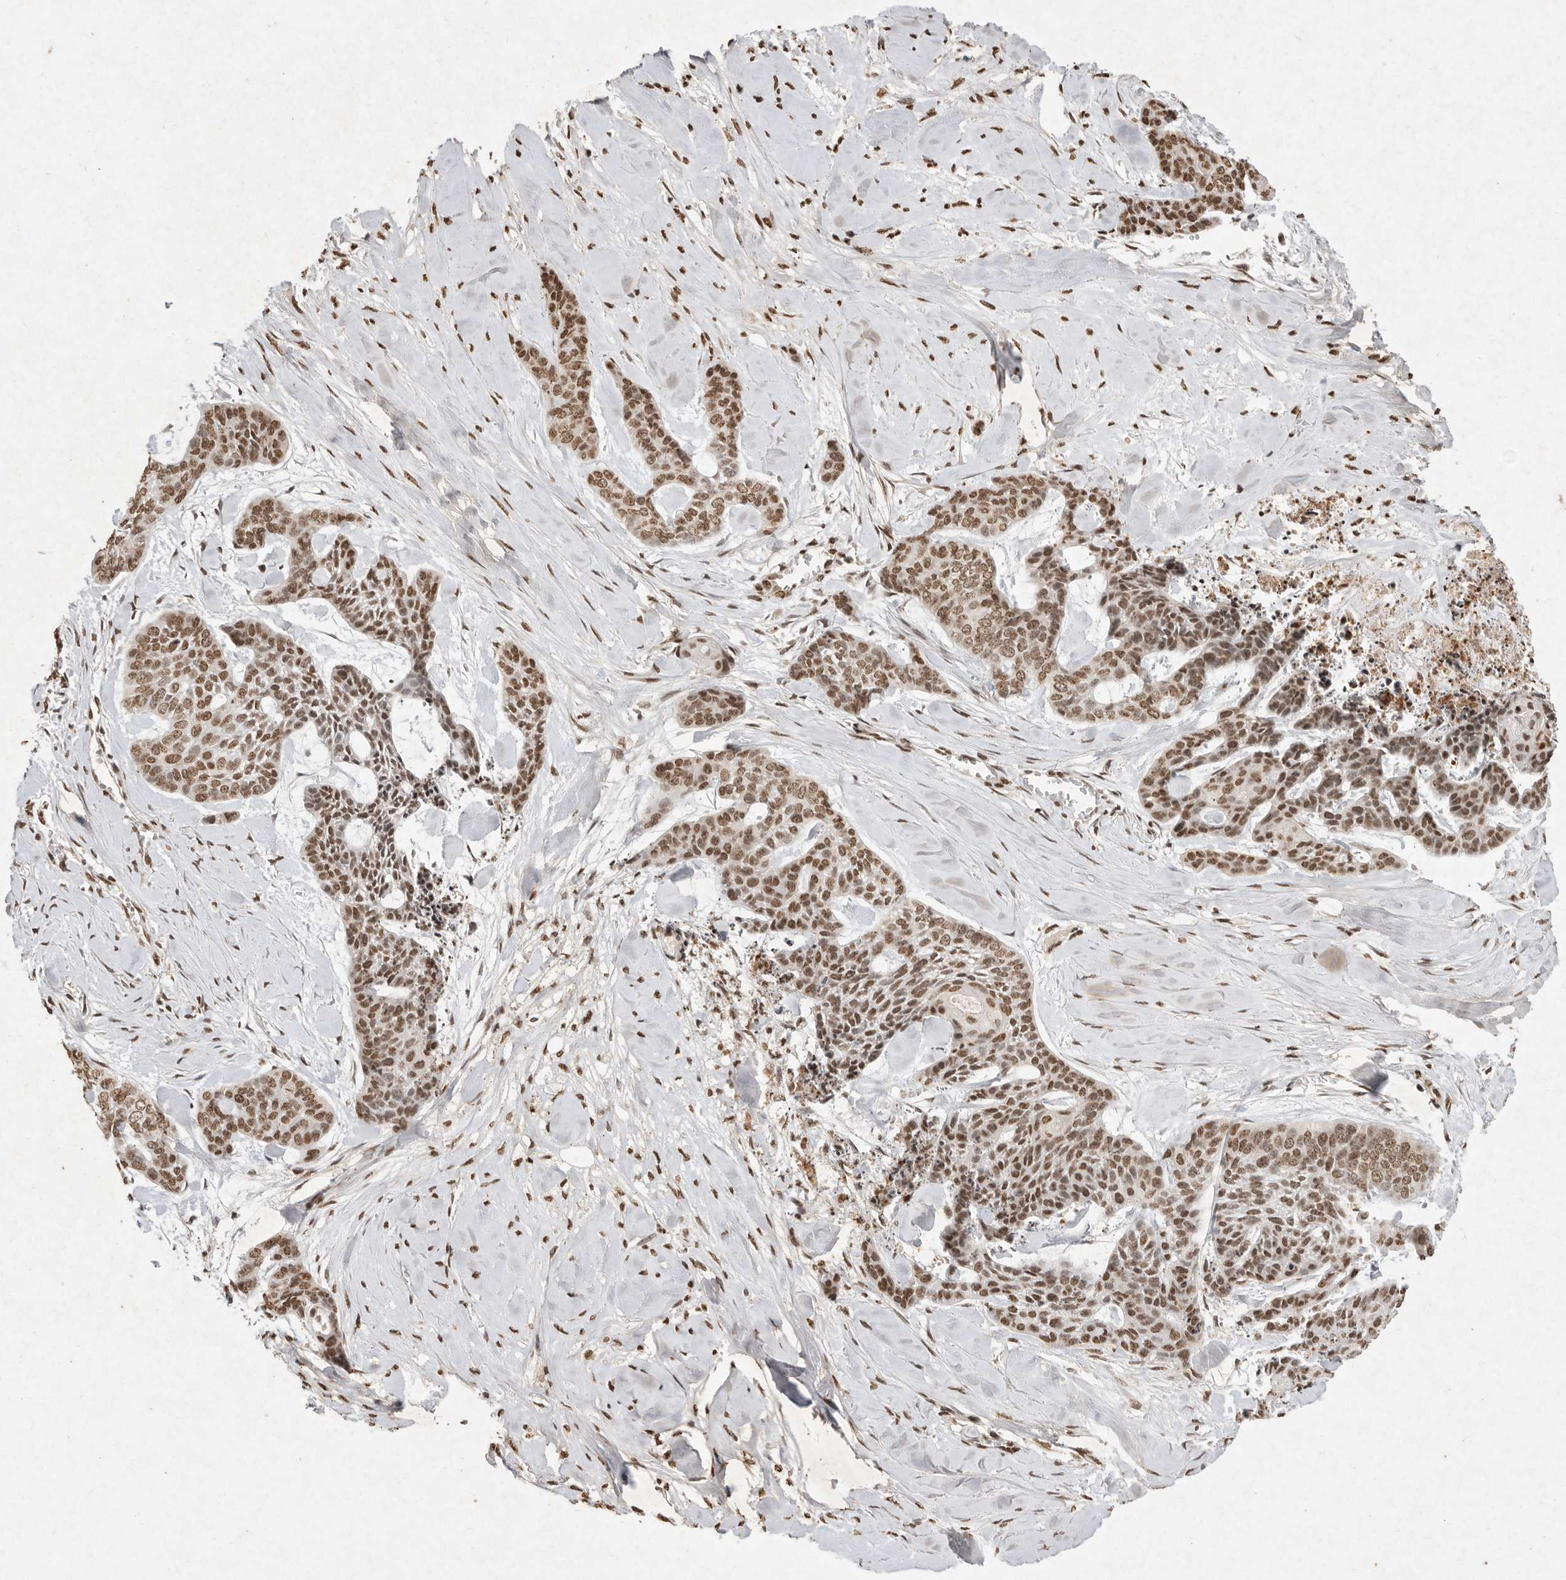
{"staining": {"intensity": "moderate", "quantity": ">75%", "location": "nuclear"}, "tissue": "skin cancer", "cell_type": "Tumor cells", "image_type": "cancer", "snomed": [{"axis": "morphology", "description": "Basal cell carcinoma"}, {"axis": "topography", "description": "Skin"}], "caption": "Skin cancer stained with IHC reveals moderate nuclear positivity in approximately >75% of tumor cells.", "gene": "NKX3-2", "patient": {"sex": "female", "age": 64}}